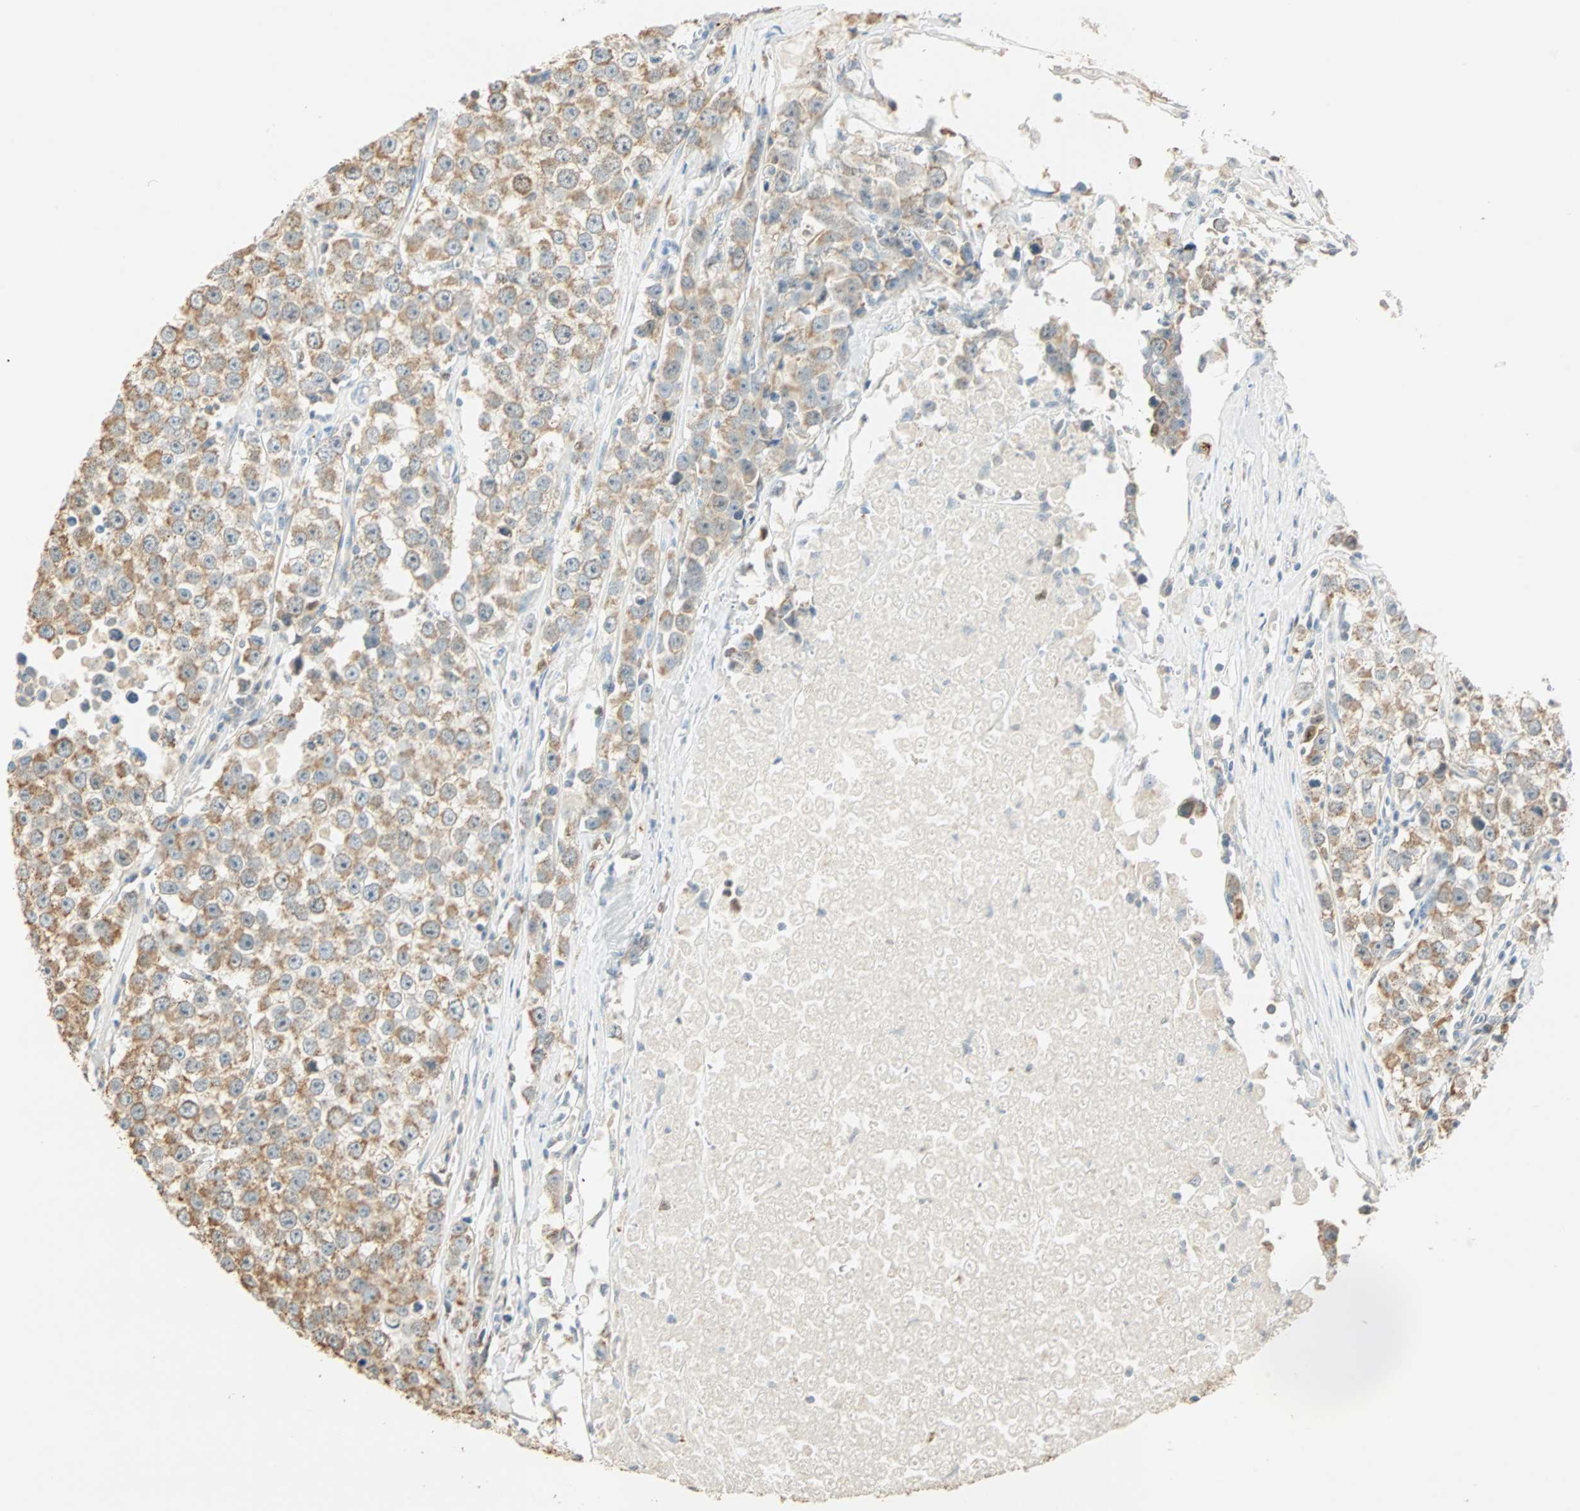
{"staining": {"intensity": "weak", "quantity": ">75%", "location": "cytoplasmic/membranous"}, "tissue": "testis cancer", "cell_type": "Tumor cells", "image_type": "cancer", "snomed": [{"axis": "morphology", "description": "Seminoma, NOS"}, {"axis": "morphology", "description": "Carcinoma, Embryonal, NOS"}, {"axis": "topography", "description": "Testis"}], "caption": "Immunohistochemical staining of human testis cancer (seminoma) displays low levels of weak cytoplasmic/membranous protein staining in about >75% of tumor cells.", "gene": "RAD18", "patient": {"sex": "male", "age": 52}}